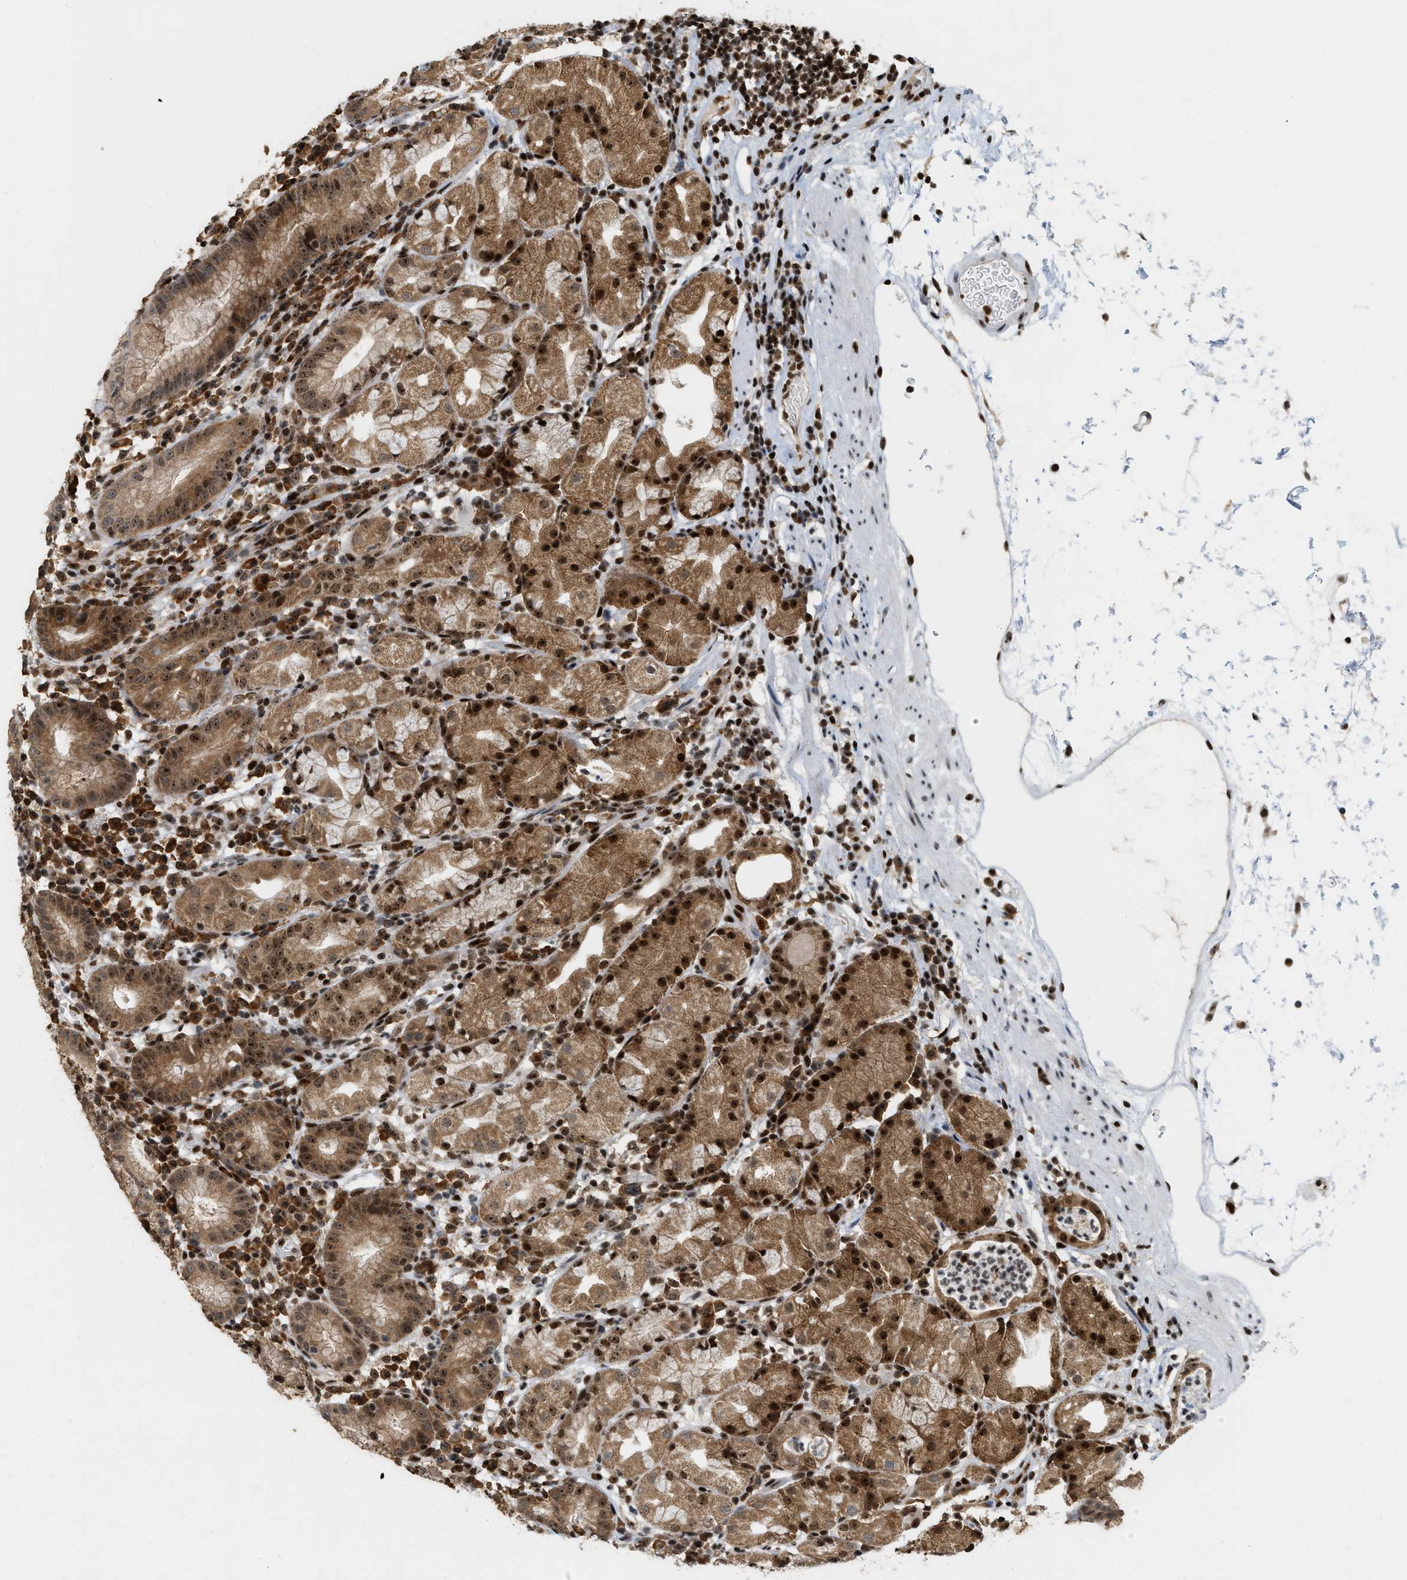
{"staining": {"intensity": "strong", "quantity": ">75%", "location": "cytoplasmic/membranous,nuclear"}, "tissue": "stomach", "cell_type": "Glandular cells", "image_type": "normal", "snomed": [{"axis": "morphology", "description": "Normal tissue, NOS"}, {"axis": "topography", "description": "Stomach"}, {"axis": "topography", "description": "Stomach, lower"}], "caption": "A brown stain labels strong cytoplasmic/membranous,nuclear staining of a protein in glandular cells of normal stomach.", "gene": "ZNF22", "patient": {"sex": "female", "age": 75}}